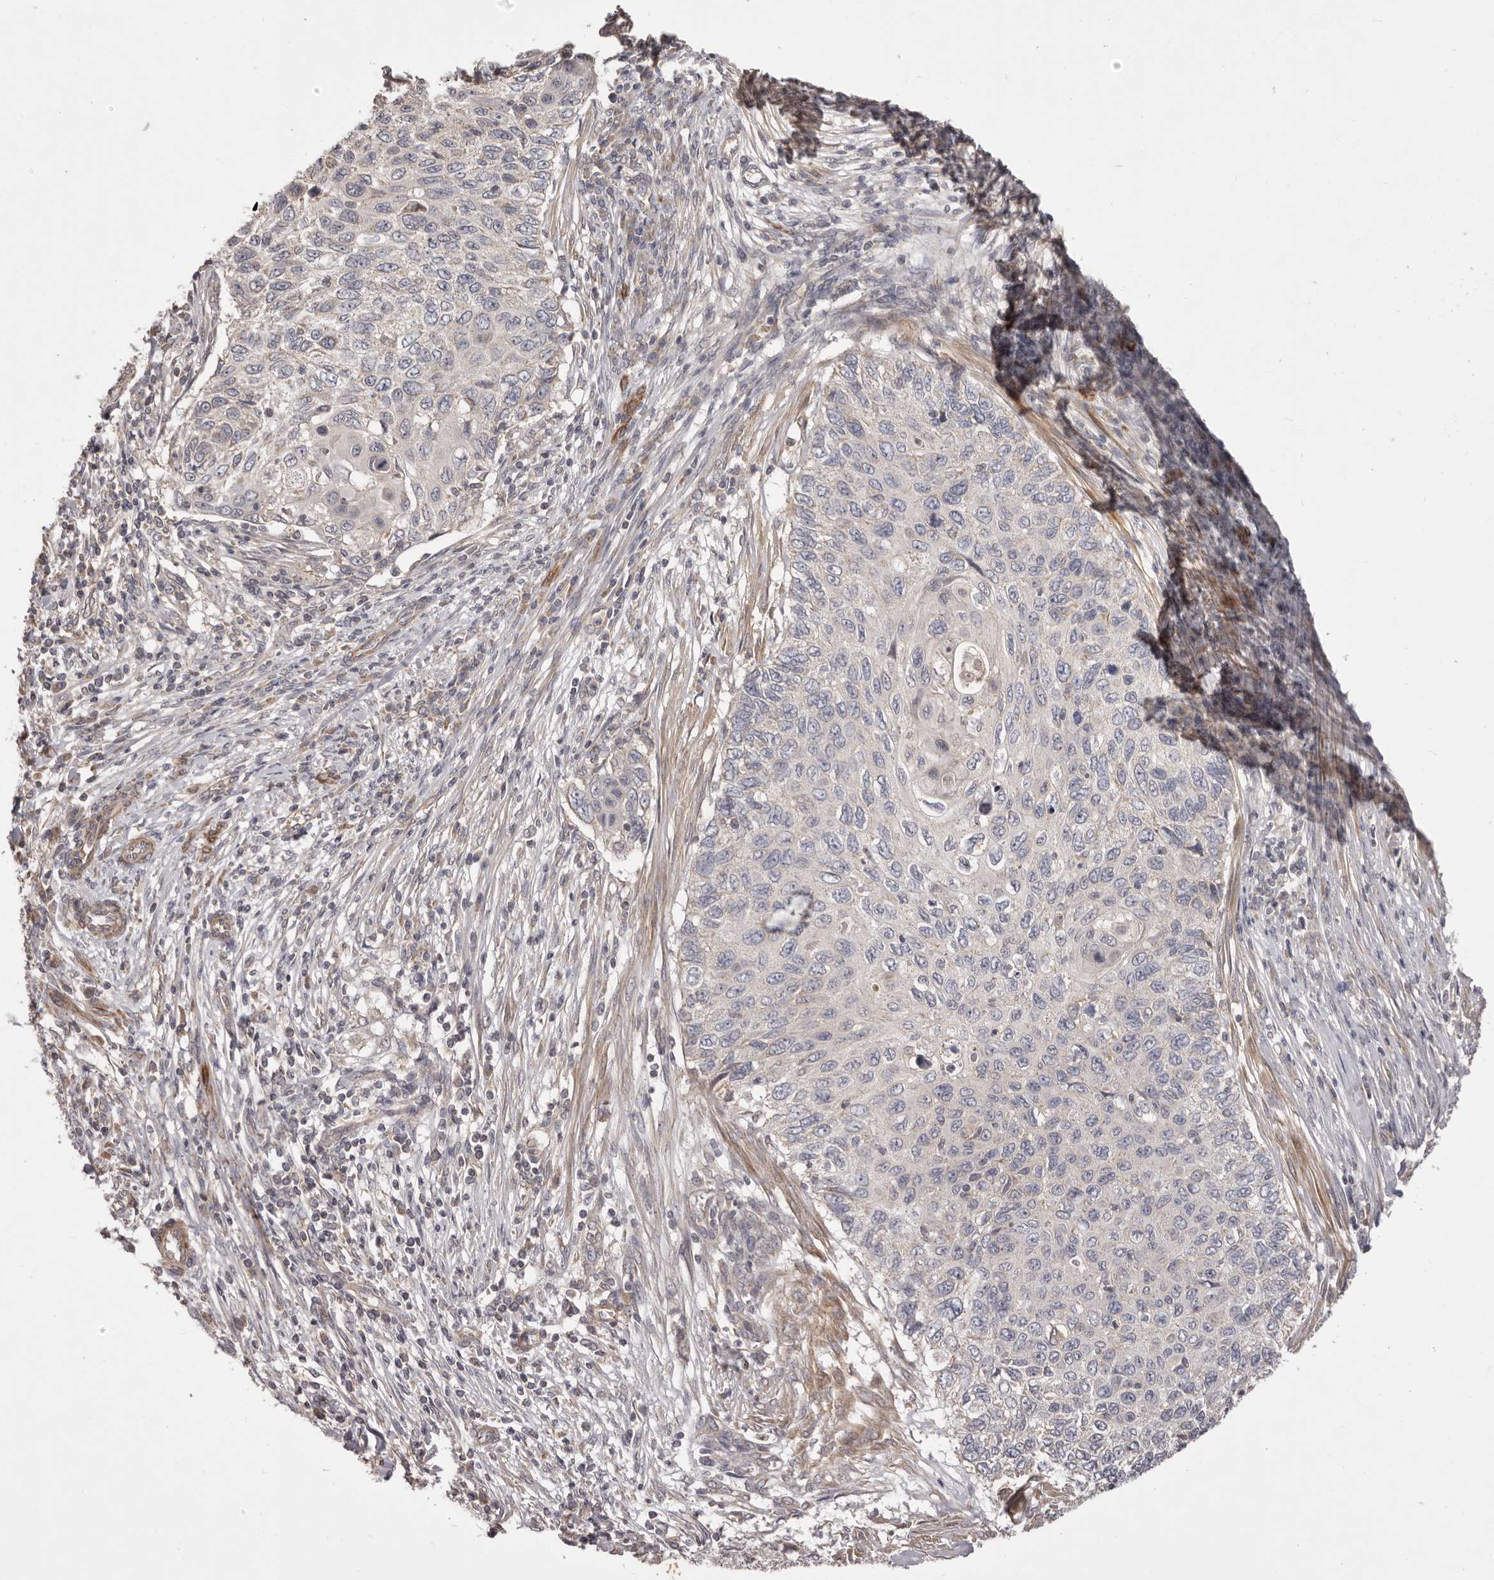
{"staining": {"intensity": "negative", "quantity": "none", "location": "none"}, "tissue": "cervical cancer", "cell_type": "Tumor cells", "image_type": "cancer", "snomed": [{"axis": "morphology", "description": "Squamous cell carcinoma, NOS"}, {"axis": "topography", "description": "Cervix"}], "caption": "A micrograph of cervical cancer (squamous cell carcinoma) stained for a protein exhibits no brown staining in tumor cells.", "gene": "HRH1", "patient": {"sex": "female", "age": 70}}